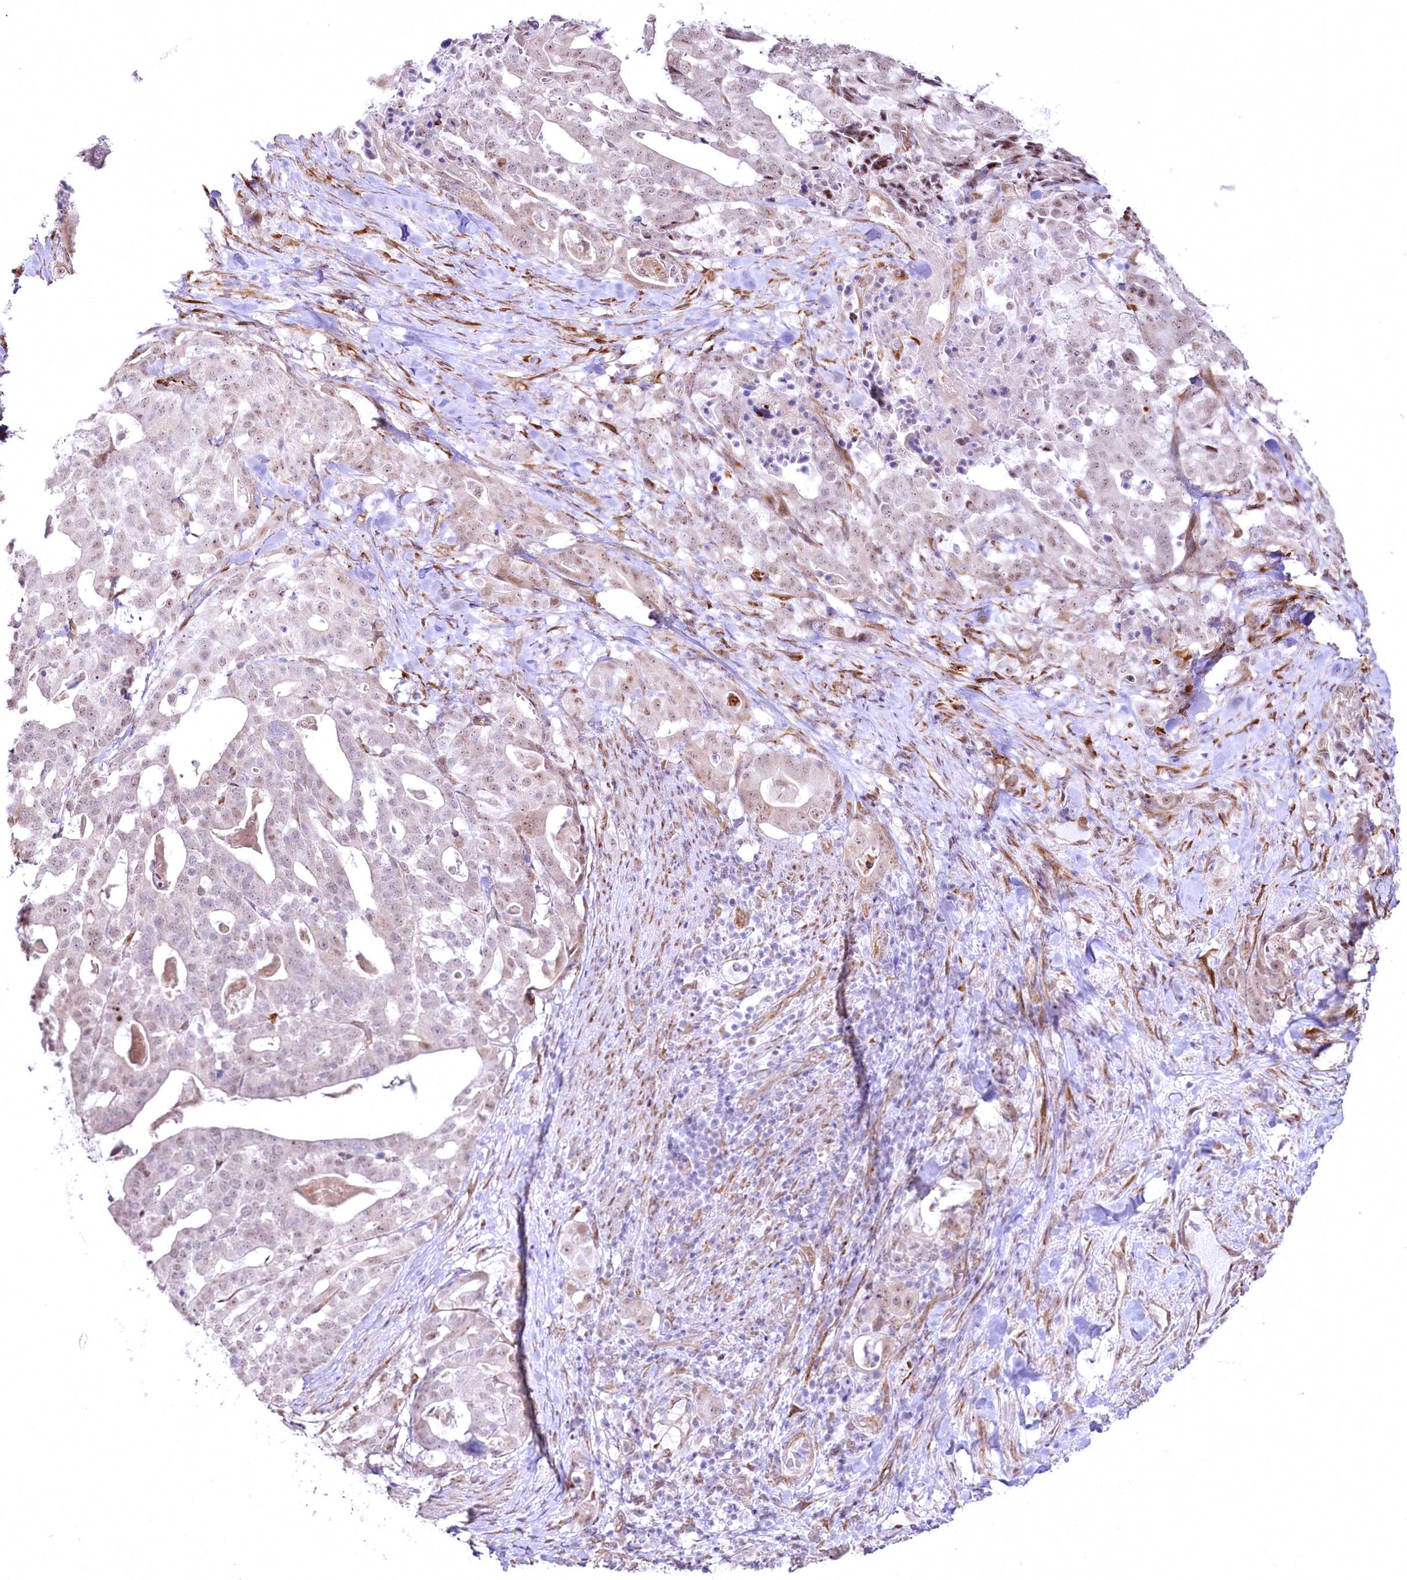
{"staining": {"intensity": "weak", "quantity": "<25%", "location": "nuclear"}, "tissue": "stomach cancer", "cell_type": "Tumor cells", "image_type": "cancer", "snomed": [{"axis": "morphology", "description": "Adenocarcinoma, NOS"}, {"axis": "topography", "description": "Stomach"}], "caption": "Immunohistochemical staining of human stomach adenocarcinoma displays no significant positivity in tumor cells.", "gene": "YBX3", "patient": {"sex": "male", "age": 48}}